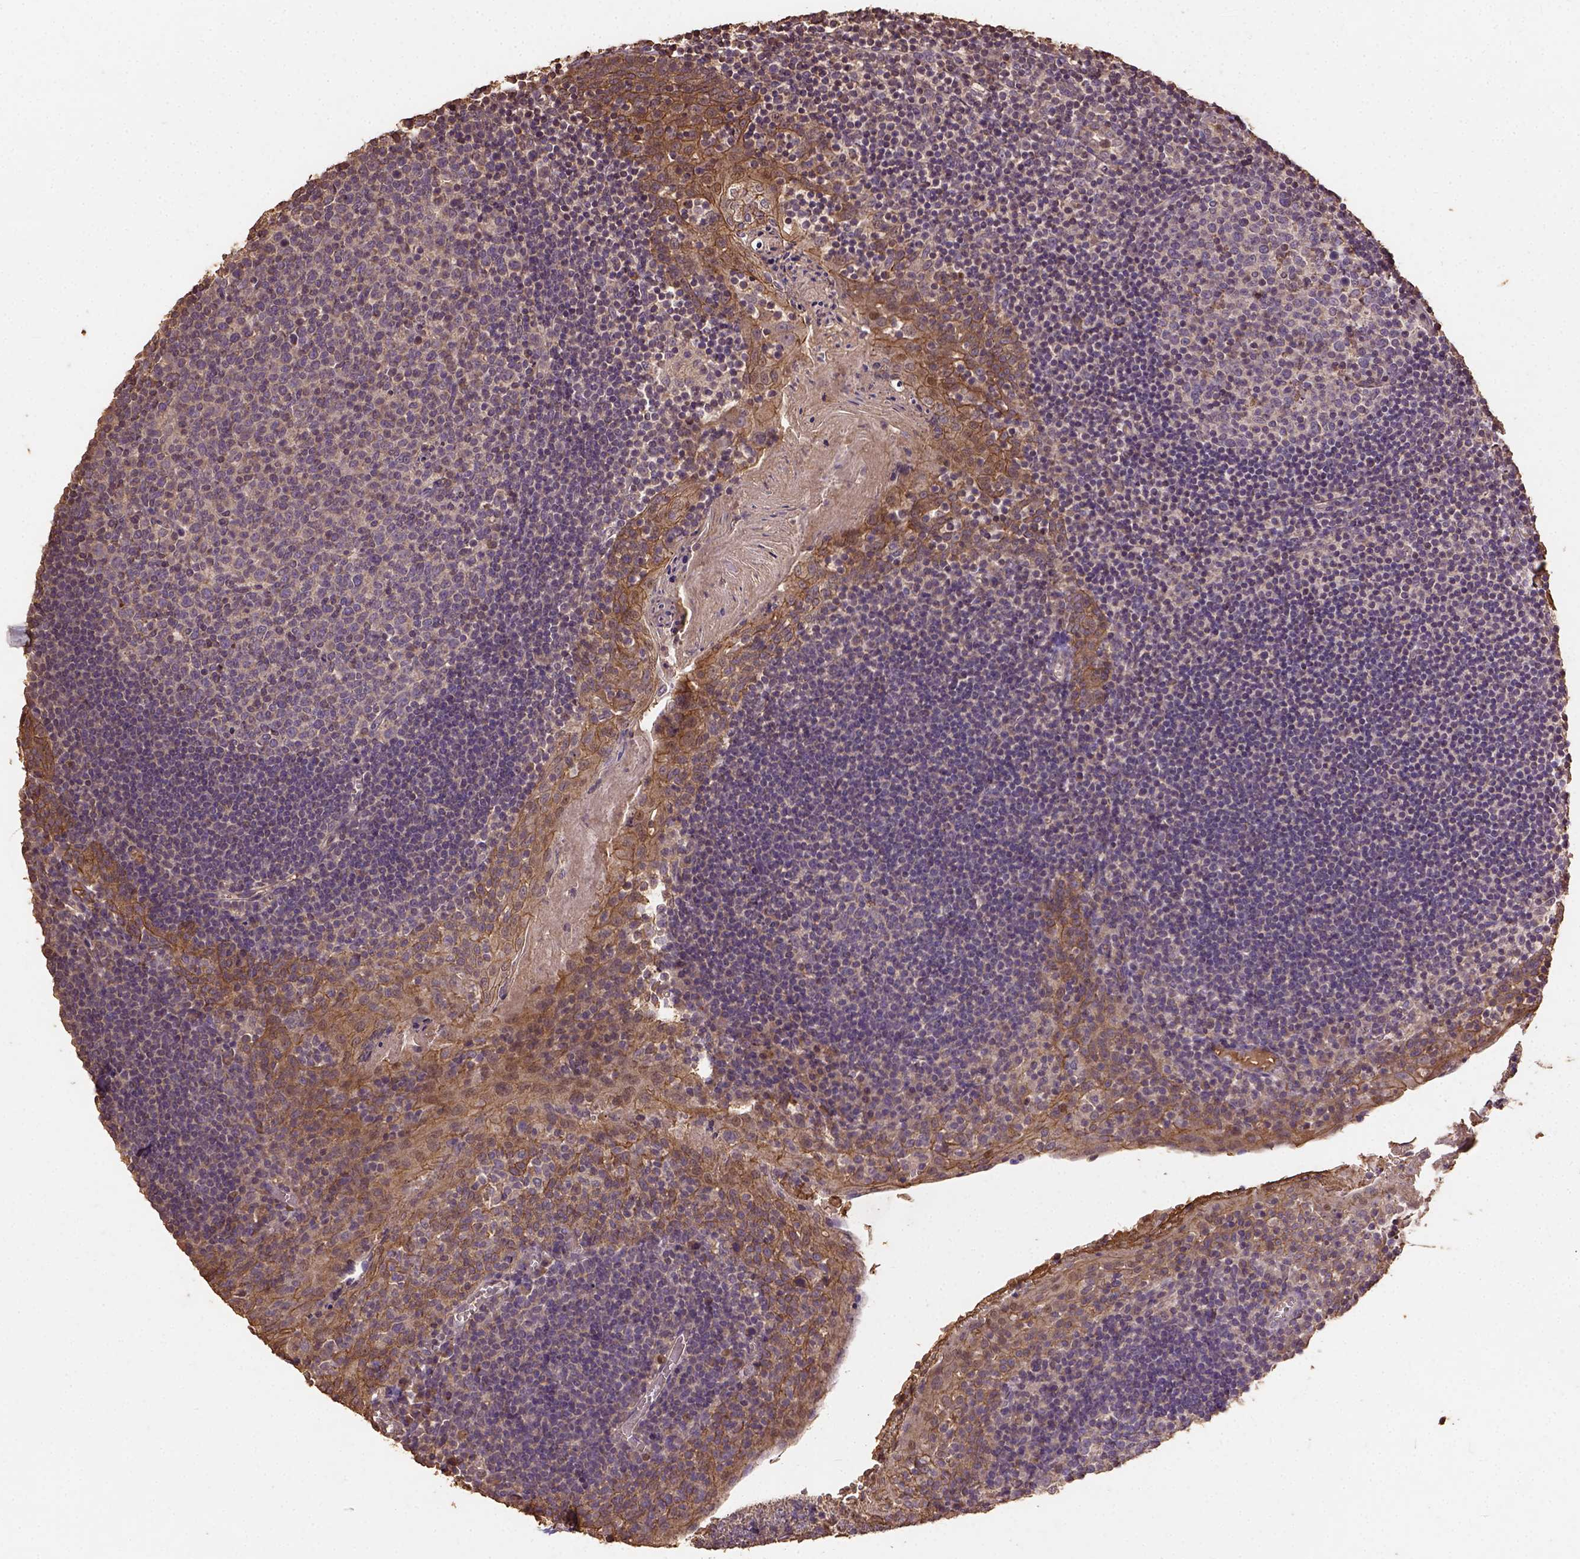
{"staining": {"intensity": "weak", "quantity": "25%-75%", "location": "cytoplasmic/membranous"}, "tissue": "lymph node", "cell_type": "Germinal center cells", "image_type": "normal", "snomed": [{"axis": "morphology", "description": "Normal tissue, NOS"}, {"axis": "topography", "description": "Lymph node"}], "caption": "Lymph node stained with a brown dye displays weak cytoplasmic/membranous positive positivity in about 25%-75% of germinal center cells.", "gene": "ATP1B3", "patient": {"sex": "female", "age": 21}}